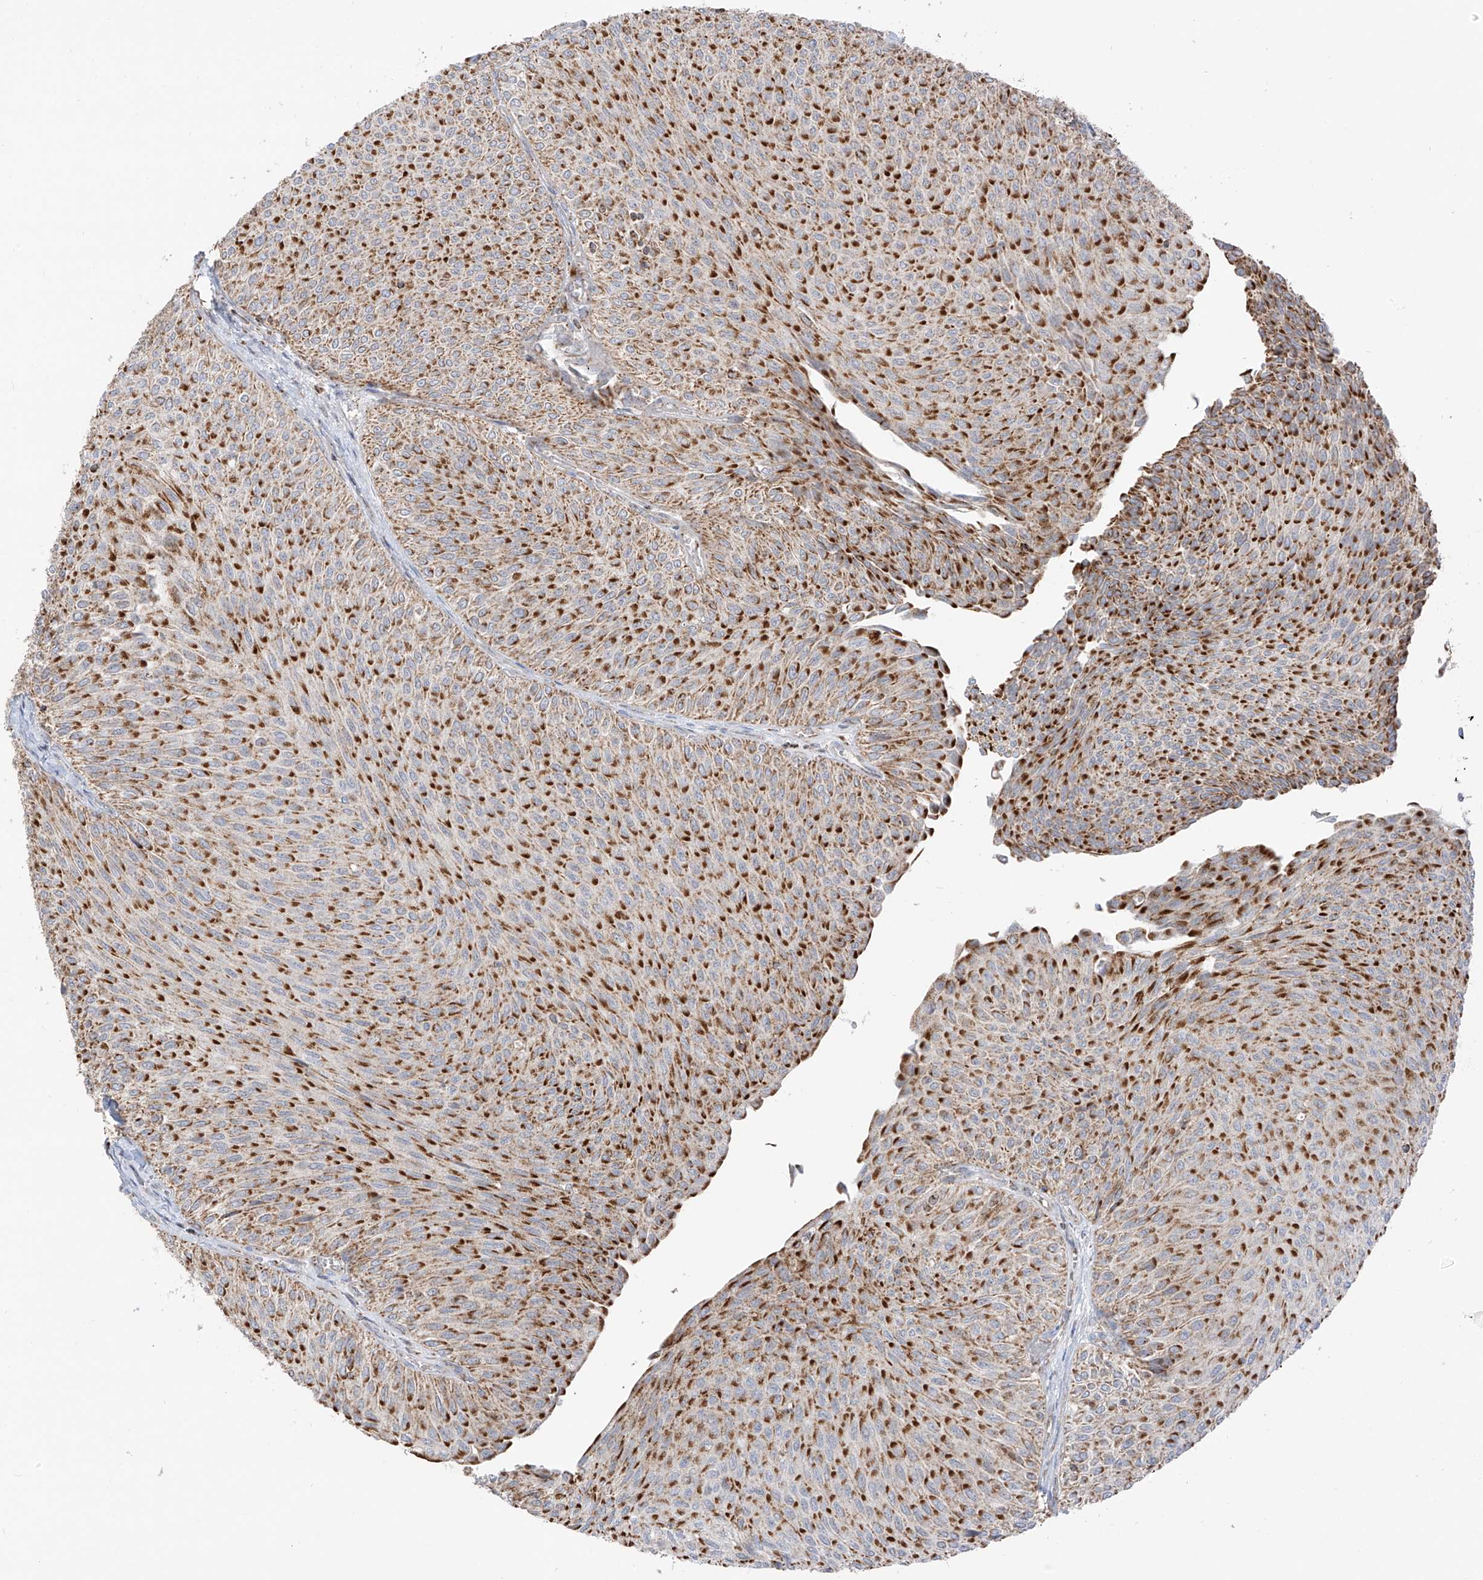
{"staining": {"intensity": "strong", "quantity": ">75%", "location": "cytoplasmic/membranous"}, "tissue": "urothelial cancer", "cell_type": "Tumor cells", "image_type": "cancer", "snomed": [{"axis": "morphology", "description": "Urothelial carcinoma, Low grade"}, {"axis": "topography", "description": "Urinary bladder"}], "caption": "The photomicrograph demonstrates immunohistochemical staining of urothelial cancer. There is strong cytoplasmic/membranous staining is appreciated in approximately >75% of tumor cells.", "gene": "ETHE1", "patient": {"sex": "male", "age": 78}}